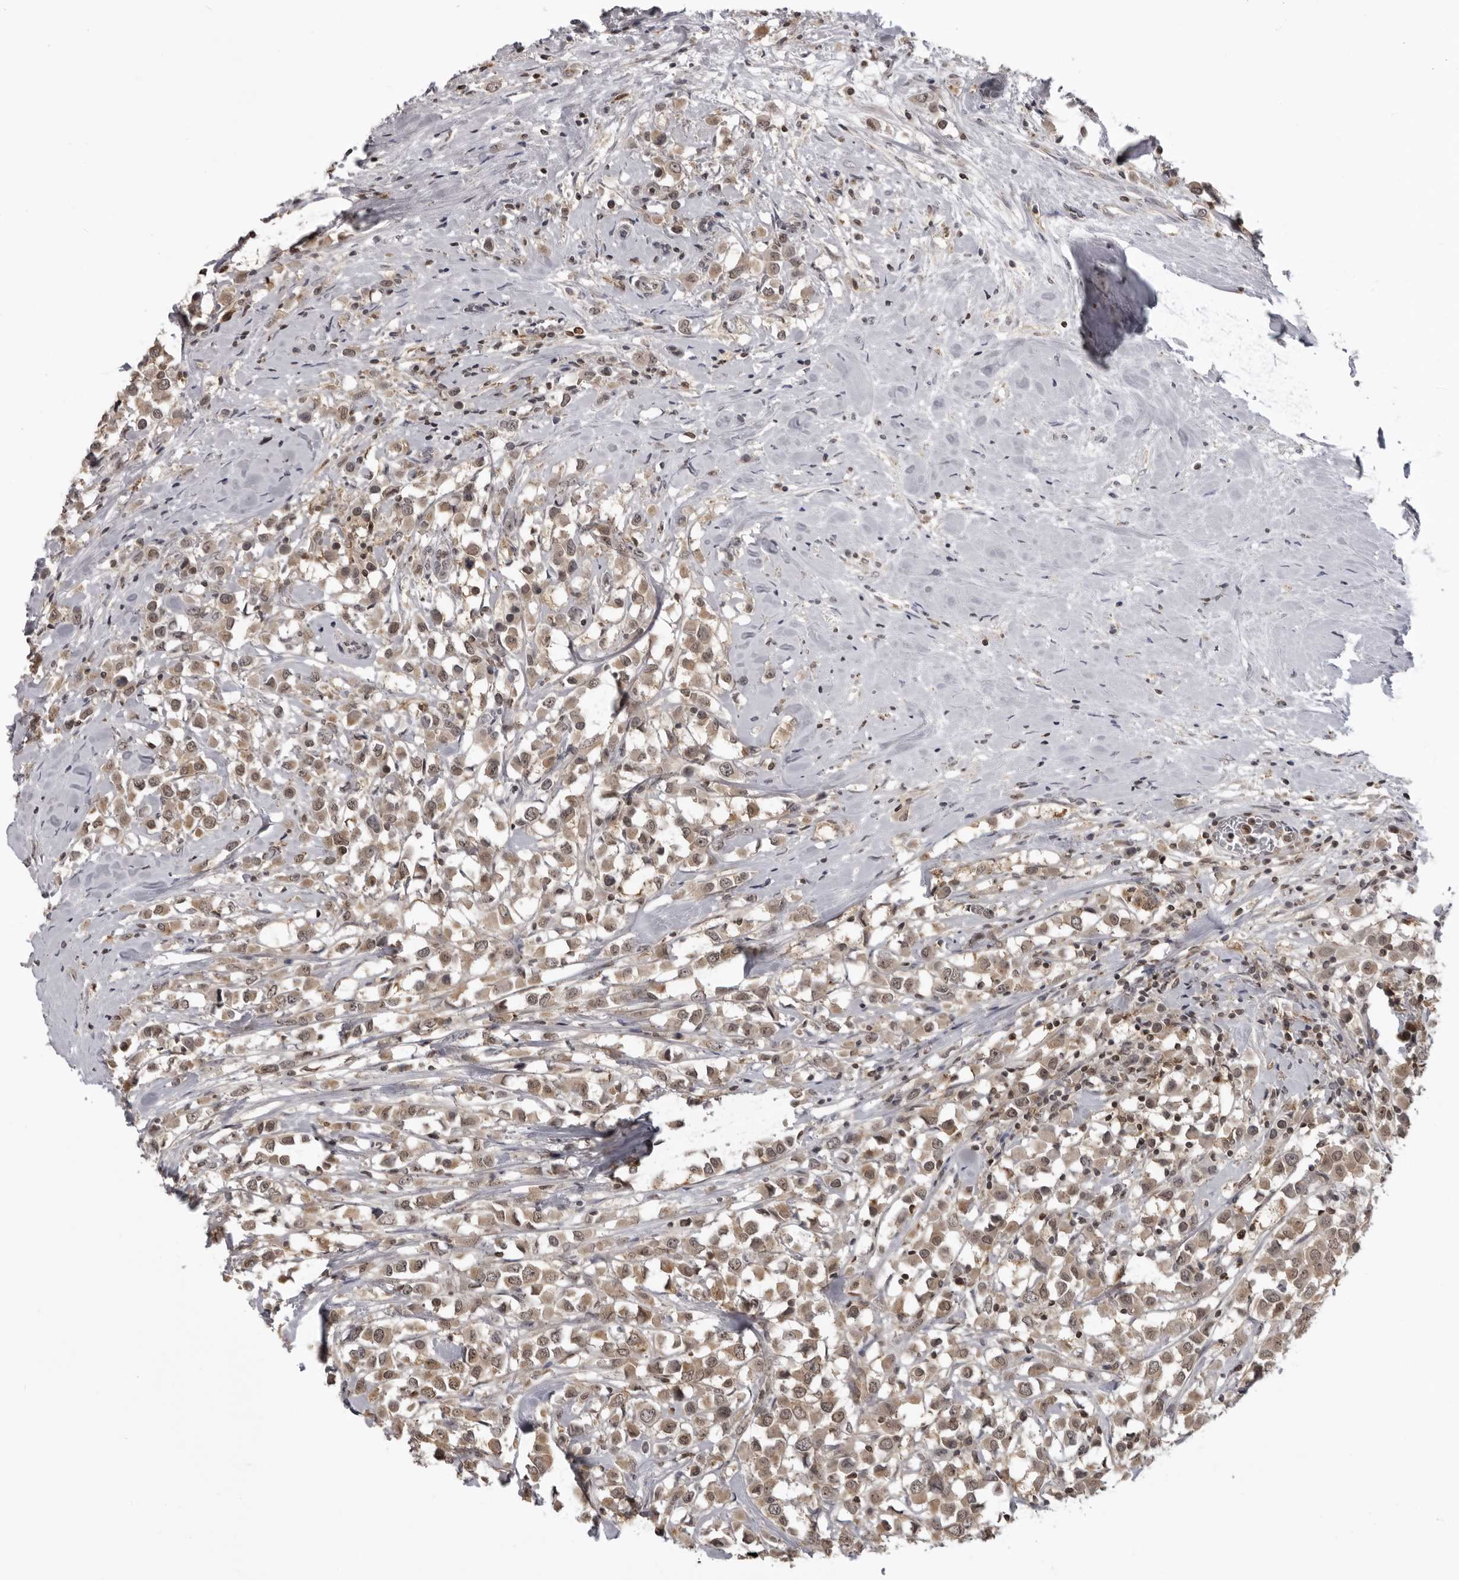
{"staining": {"intensity": "moderate", "quantity": ">75%", "location": "cytoplasmic/membranous,nuclear"}, "tissue": "breast cancer", "cell_type": "Tumor cells", "image_type": "cancer", "snomed": [{"axis": "morphology", "description": "Duct carcinoma"}, {"axis": "topography", "description": "Breast"}], "caption": "Brown immunohistochemical staining in human breast cancer reveals moderate cytoplasmic/membranous and nuclear staining in about >75% of tumor cells.", "gene": "PDCL3", "patient": {"sex": "female", "age": 61}}